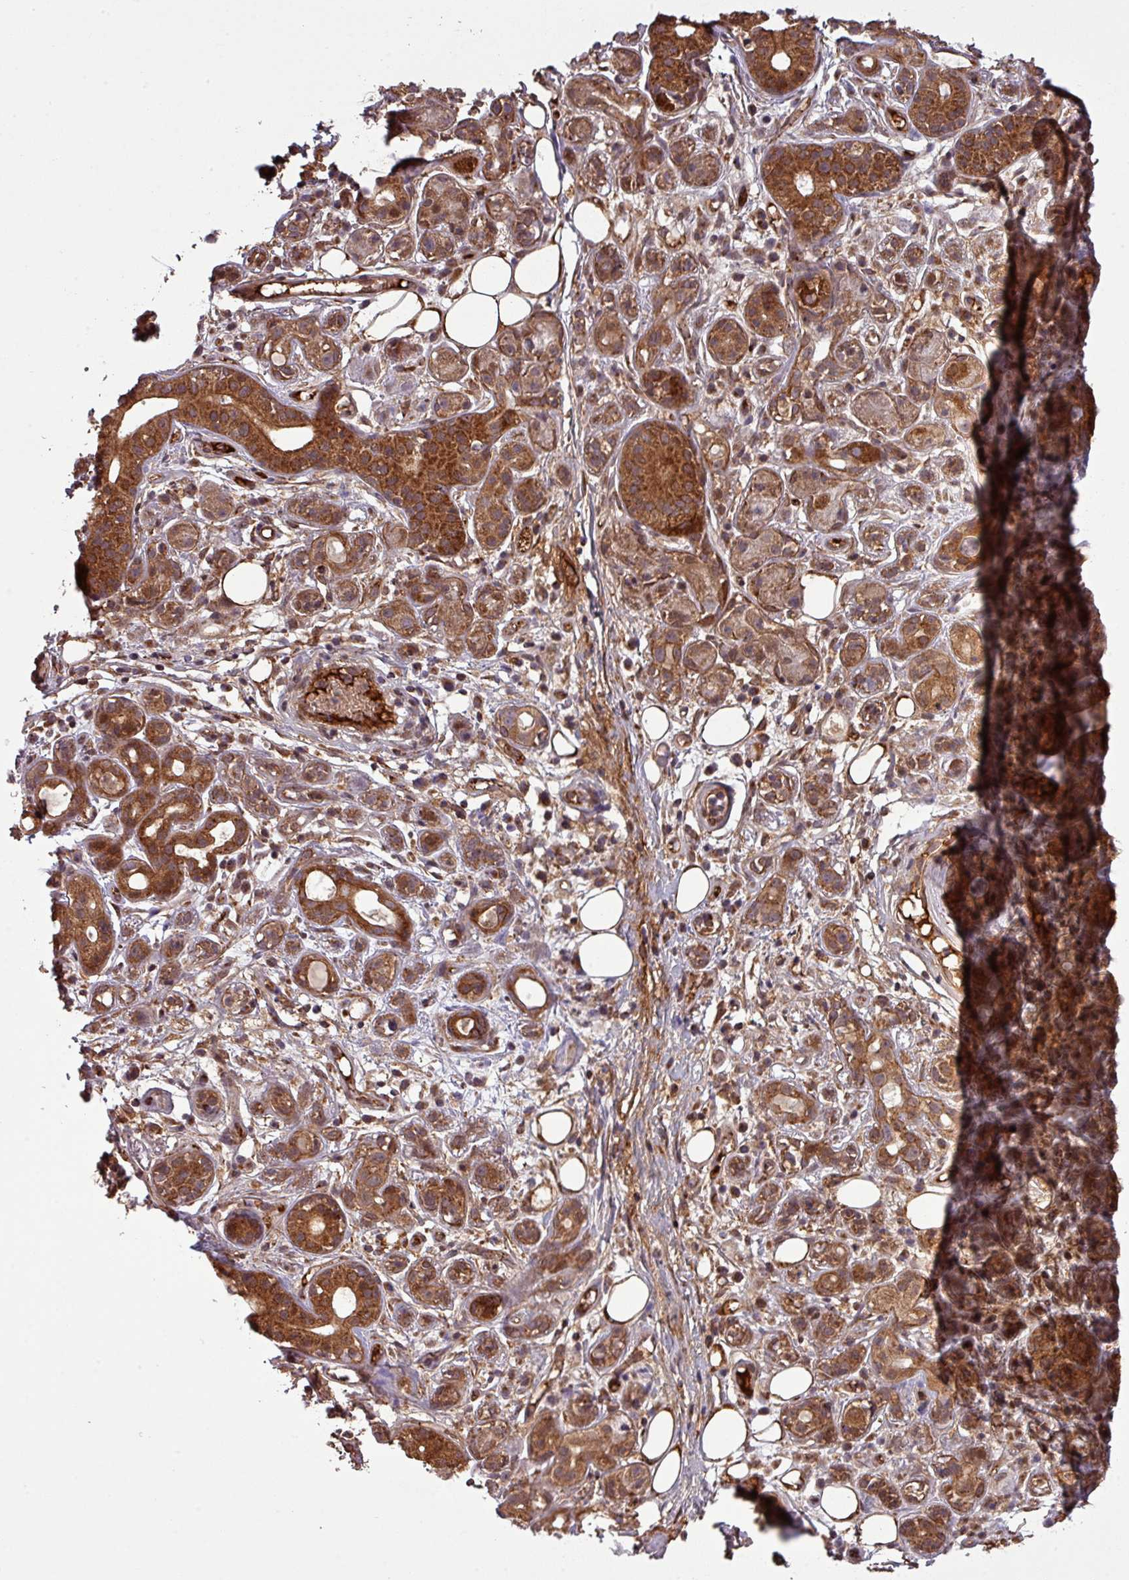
{"staining": {"intensity": "moderate", "quantity": ">75%", "location": "cytoplasmic/membranous"}, "tissue": "salivary gland", "cell_type": "Glandular cells", "image_type": "normal", "snomed": [{"axis": "morphology", "description": "Normal tissue, NOS"}, {"axis": "topography", "description": "Salivary gland"}], "caption": "Approximately >75% of glandular cells in unremarkable salivary gland demonstrate moderate cytoplasmic/membranous protein staining as visualized by brown immunohistochemical staining.", "gene": "SNRNP25", "patient": {"sex": "male", "age": 54}}